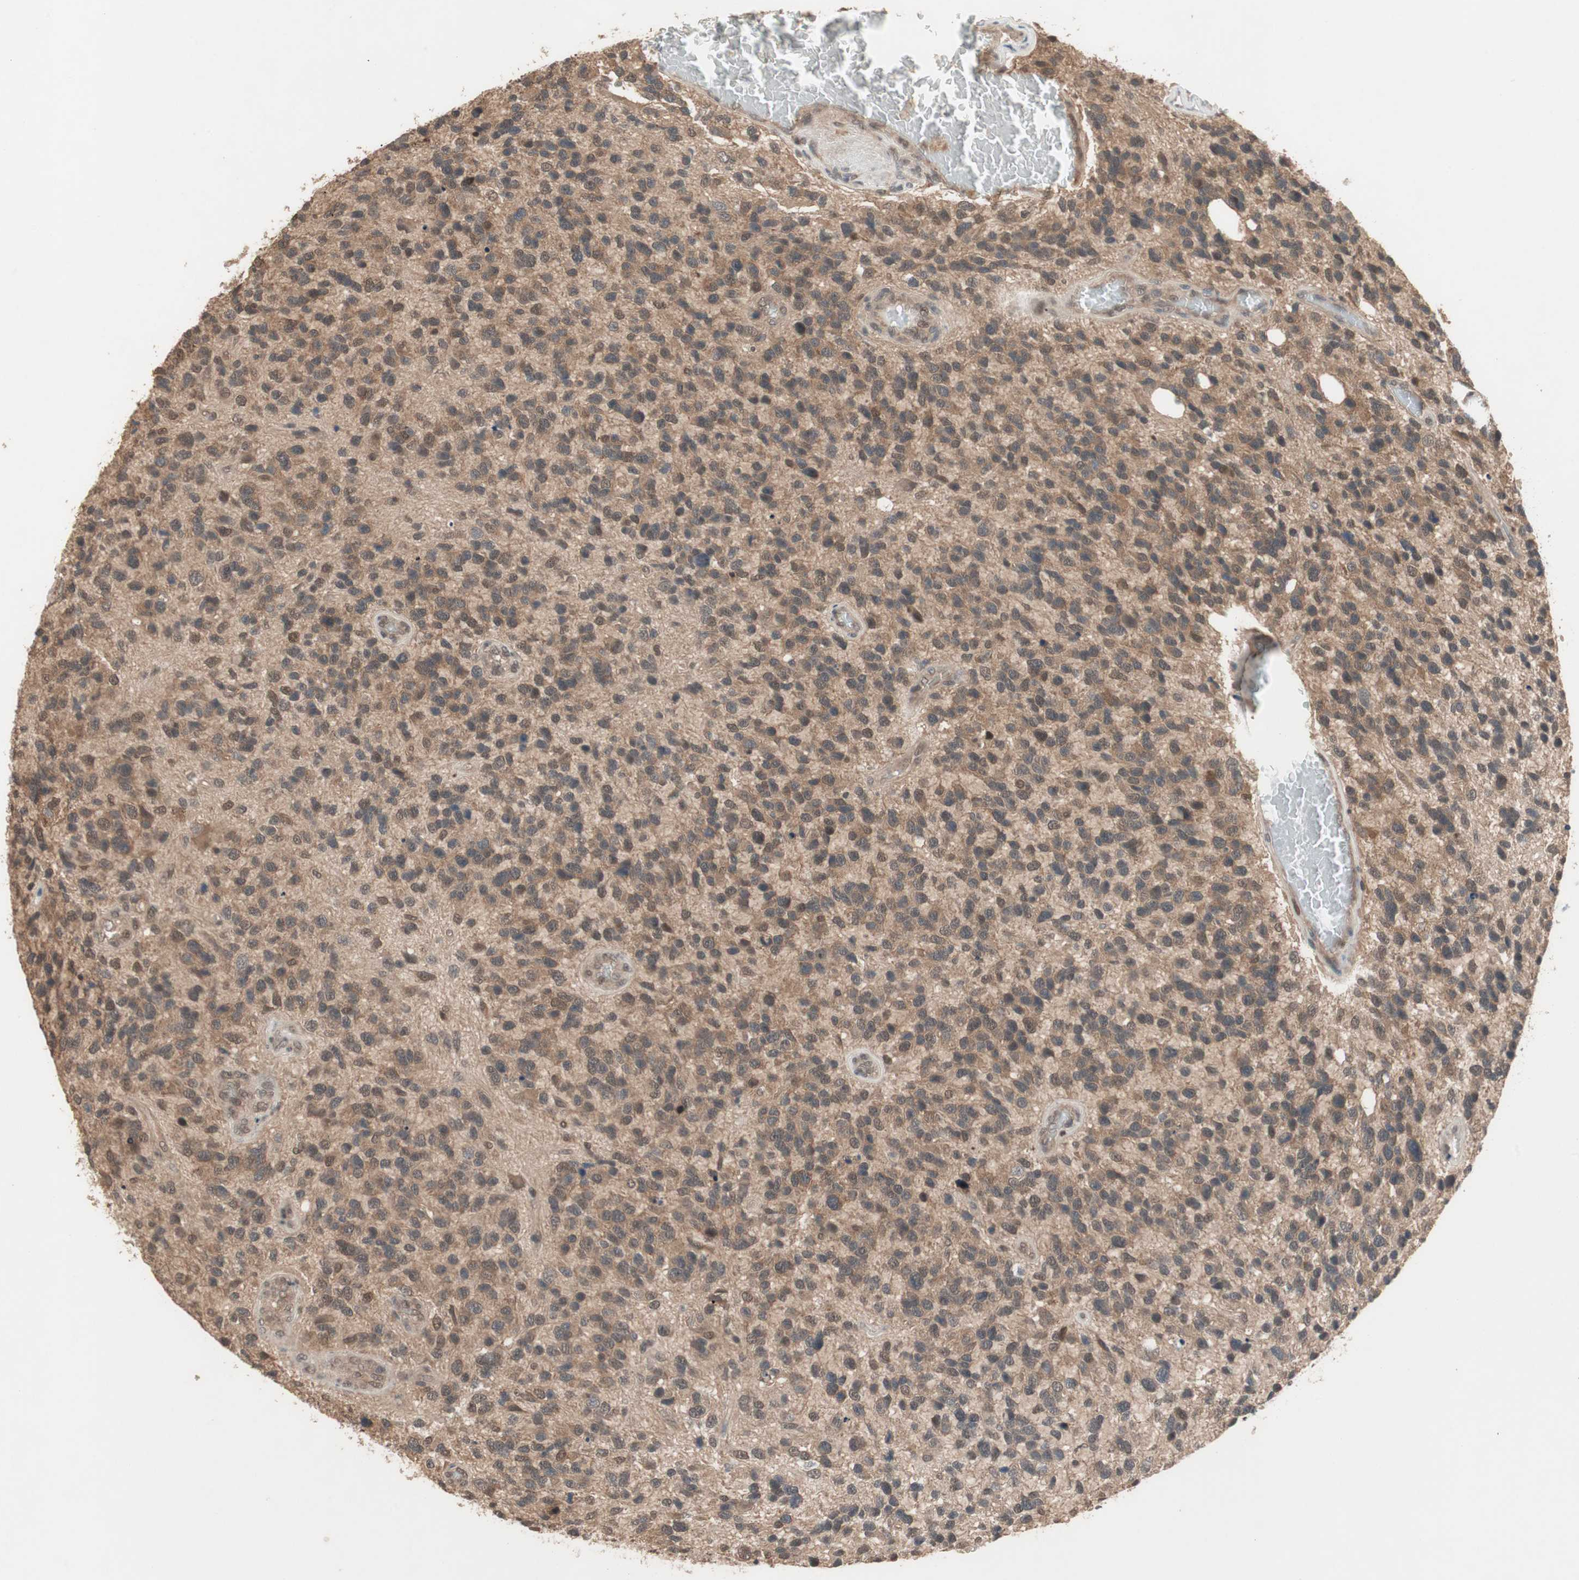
{"staining": {"intensity": "moderate", "quantity": ">75%", "location": "cytoplasmic/membranous,nuclear"}, "tissue": "glioma", "cell_type": "Tumor cells", "image_type": "cancer", "snomed": [{"axis": "morphology", "description": "Glioma, malignant, High grade"}, {"axis": "topography", "description": "Brain"}], "caption": "Protein analysis of glioma tissue shows moderate cytoplasmic/membranous and nuclear staining in about >75% of tumor cells.", "gene": "GART", "patient": {"sex": "female", "age": 58}}